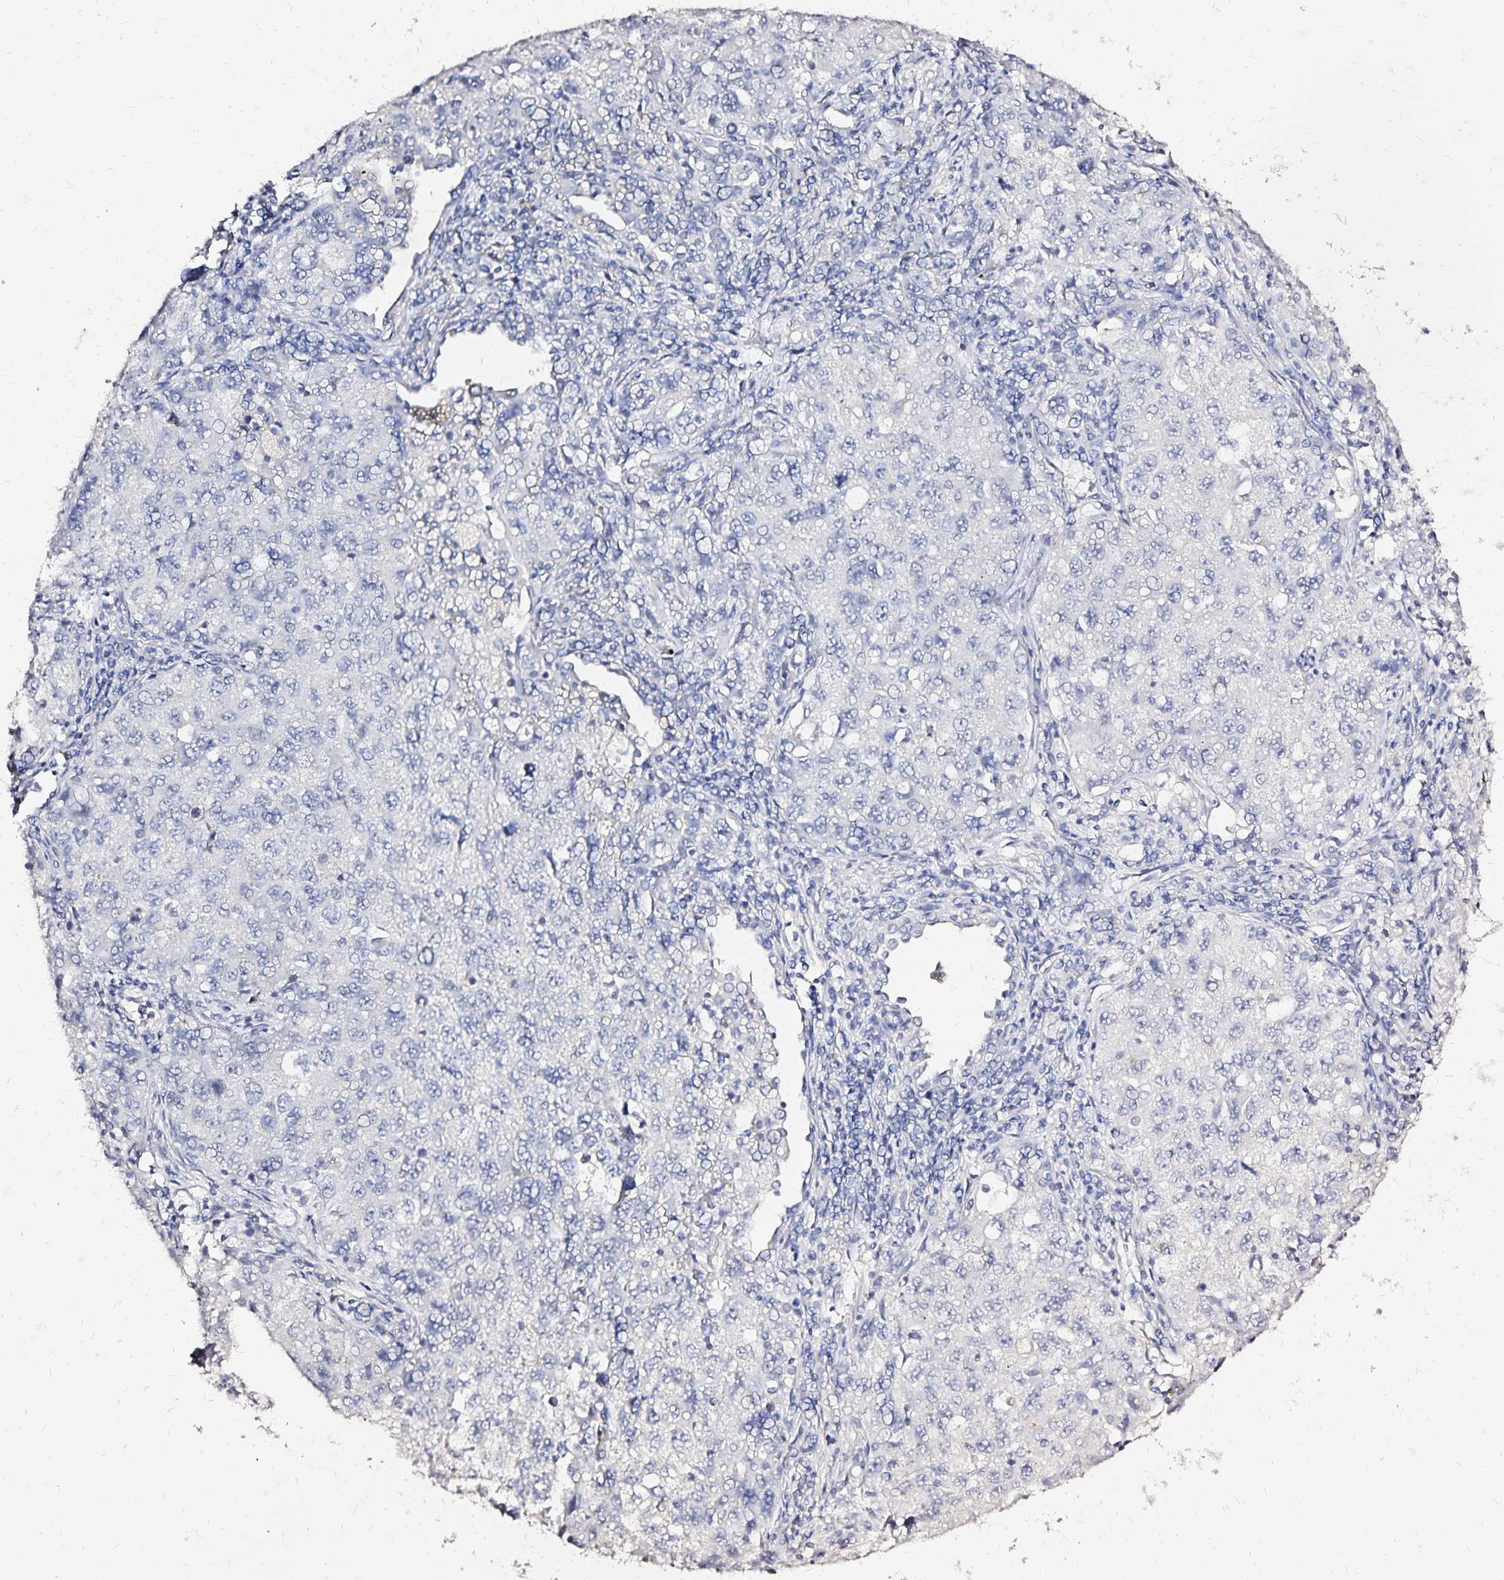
{"staining": {"intensity": "negative", "quantity": "none", "location": "none"}, "tissue": "lung cancer", "cell_type": "Tumor cells", "image_type": "cancer", "snomed": [{"axis": "morphology", "description": "Adenocarcinoma, NOS"}, {"axis": "topography", "description": "Lung"}], "caption": "The immunohistochemistry (IHC) micrograph has no significant positivity in tumor cells of adenocarcinoma (lung) tissue.", "gene": "SLC5A1", "patient": {"sex": "female", "age": 57}}